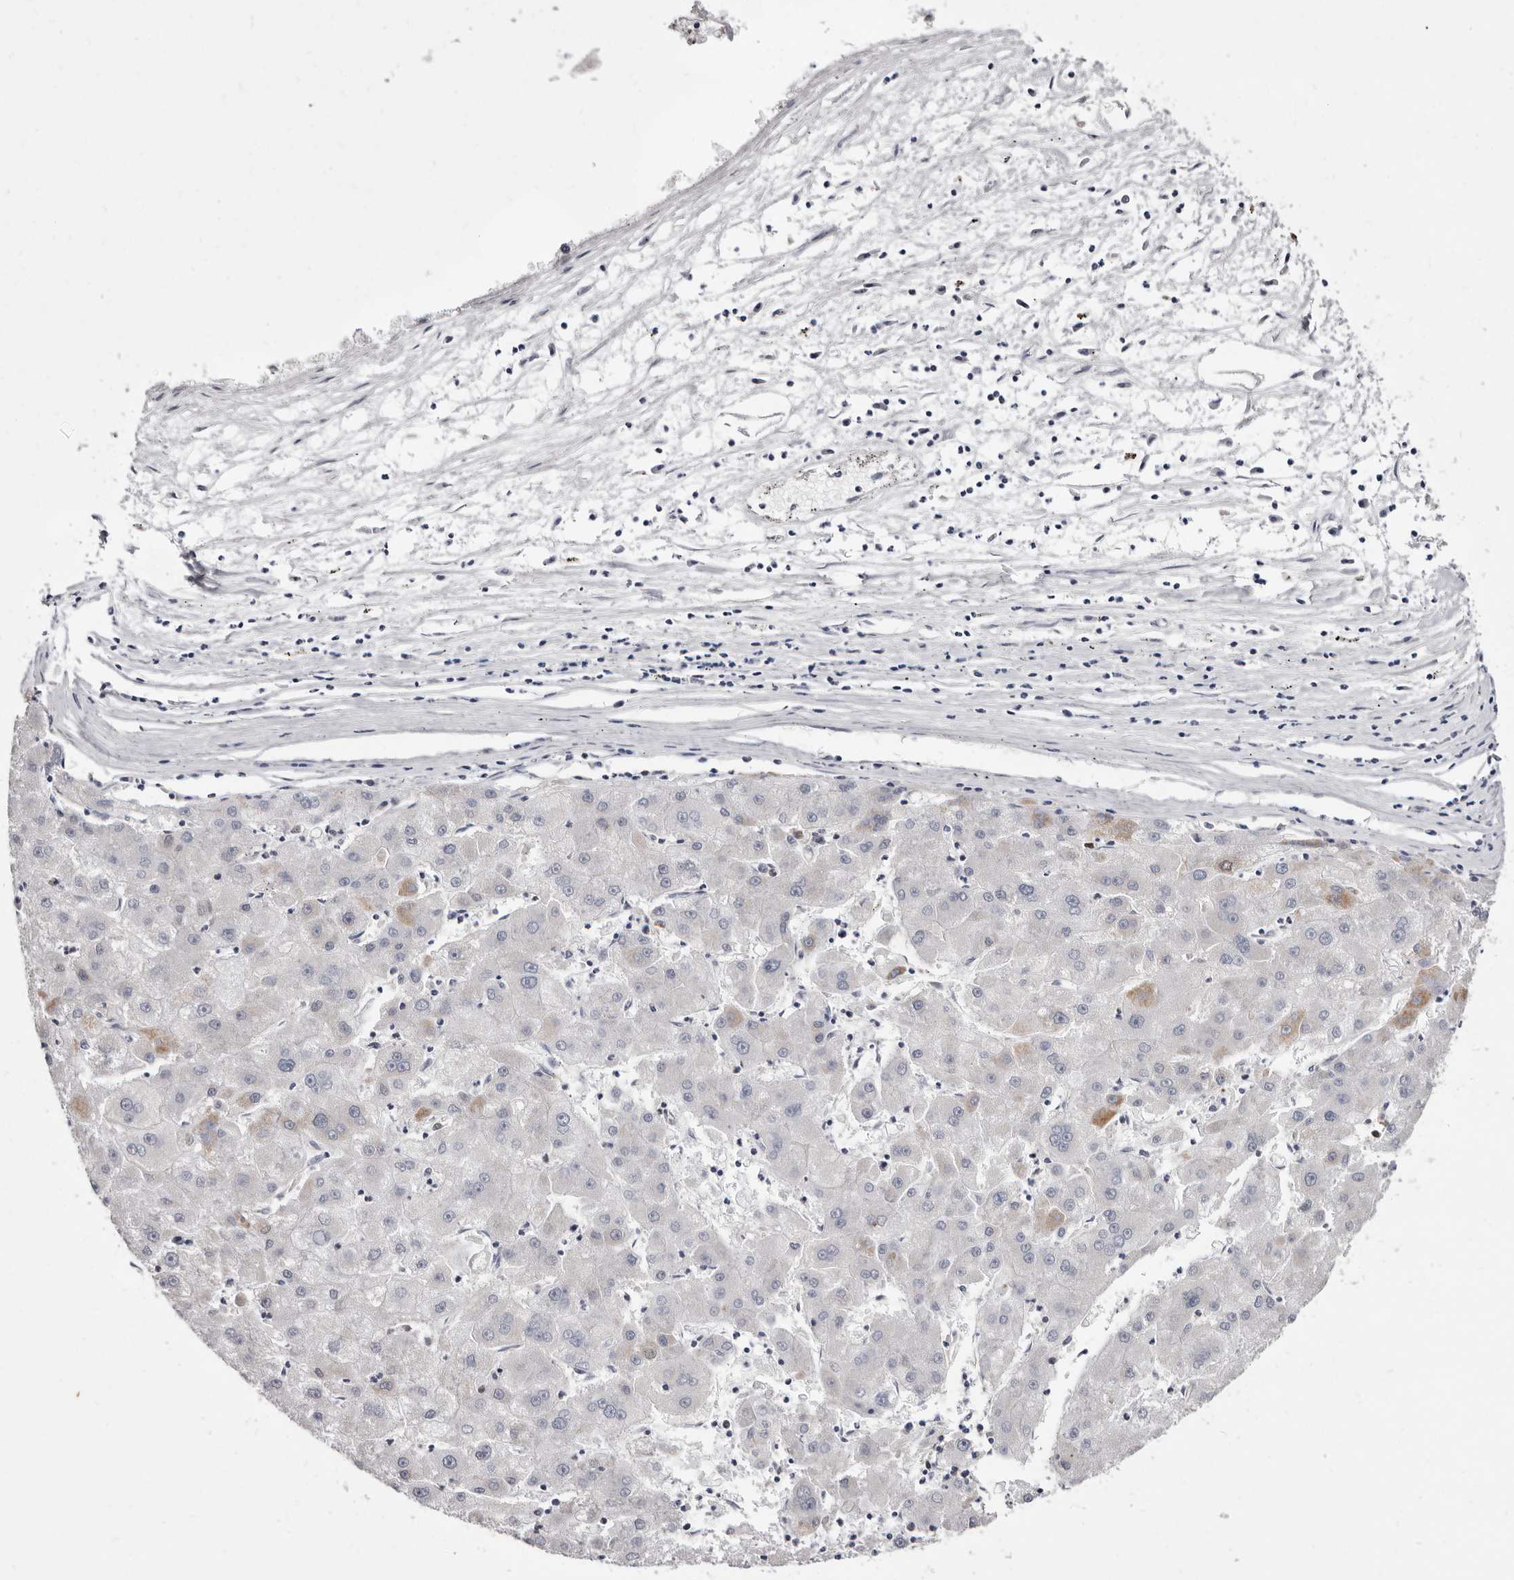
{"staining": {"intensity": "negative", "quantity": "none", "location": "none"}, "tissue": "liver cancer", "cell_type": "Tumor cells", "image_type": "cancer", "snomed": [{"axis": "morphology", "description": "Carcinoma, Hepatocellular, NOS"}, {"axis": "topography", "description": "Liver"}], "caption": "Immunohistochemistry histopathology image of liver hepatocellular carcinoma stained for a protein (brown), which reveals no positivity in tumor cells. (DAB (3,3'-diaminobenzidine) IHC, high magnification).", "gene": "TIMM17B", "patient": {"sex": "male", "age": 72}}